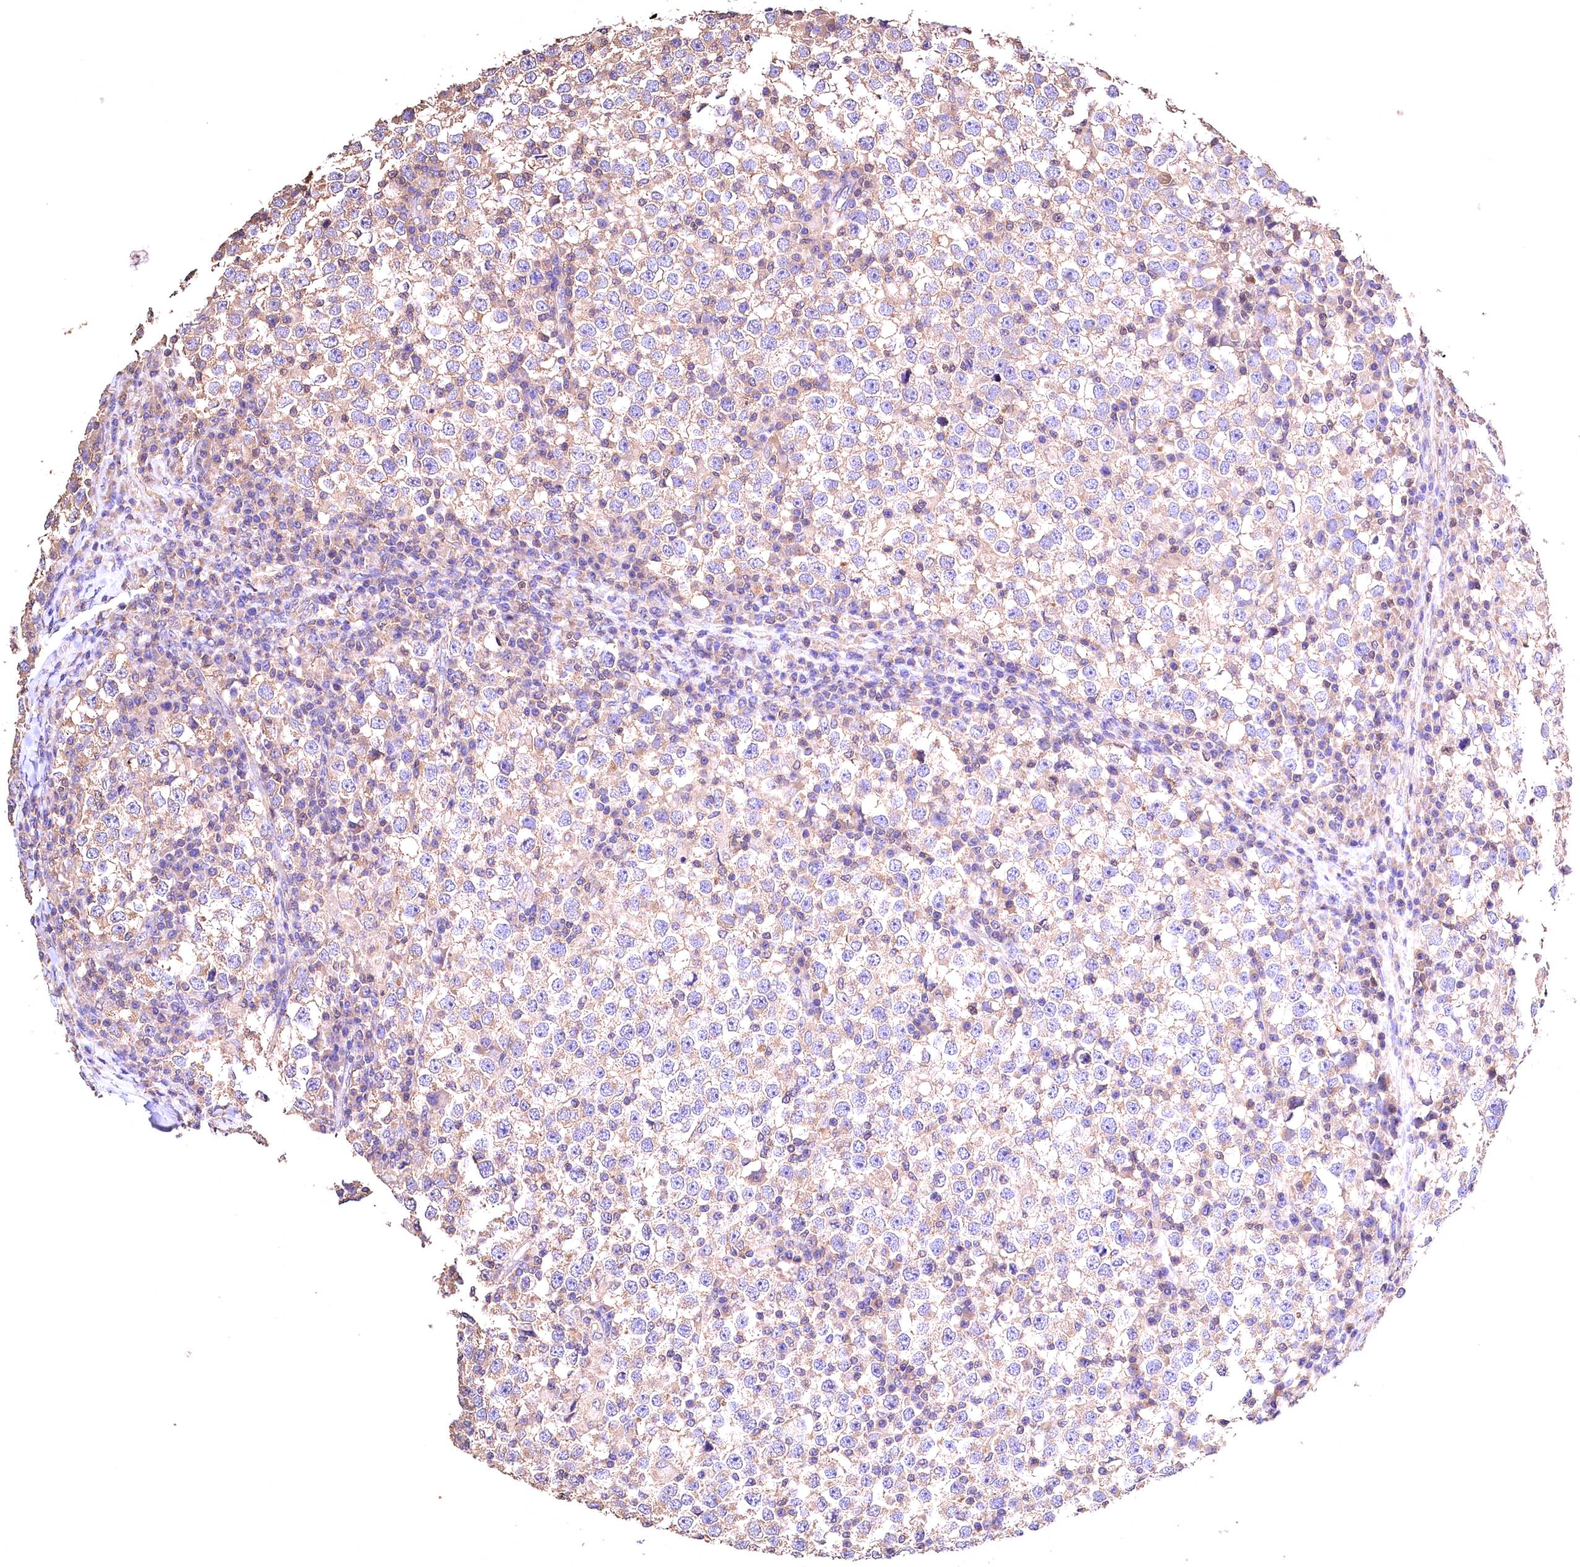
{"staining": {"intensity": "weak", "quantity": "25%-75%", "location": "cytoplasmic/membranous"}, "tissue": "testis cancer", "cell_type": "Tumor cells", "image_type": "cancer", "snomed": [{"axis": "morphology", "description": "Seminoma, NOS"}, {"axis": "topography", "description": "Testis"}], "caption": "Tumor cells show weak cytoplasmic/membranous expression in approximately 25%-75% of cells in testis cancer.", "gene": "OAS3", "patient": {"sex": "male", "age": 65}}